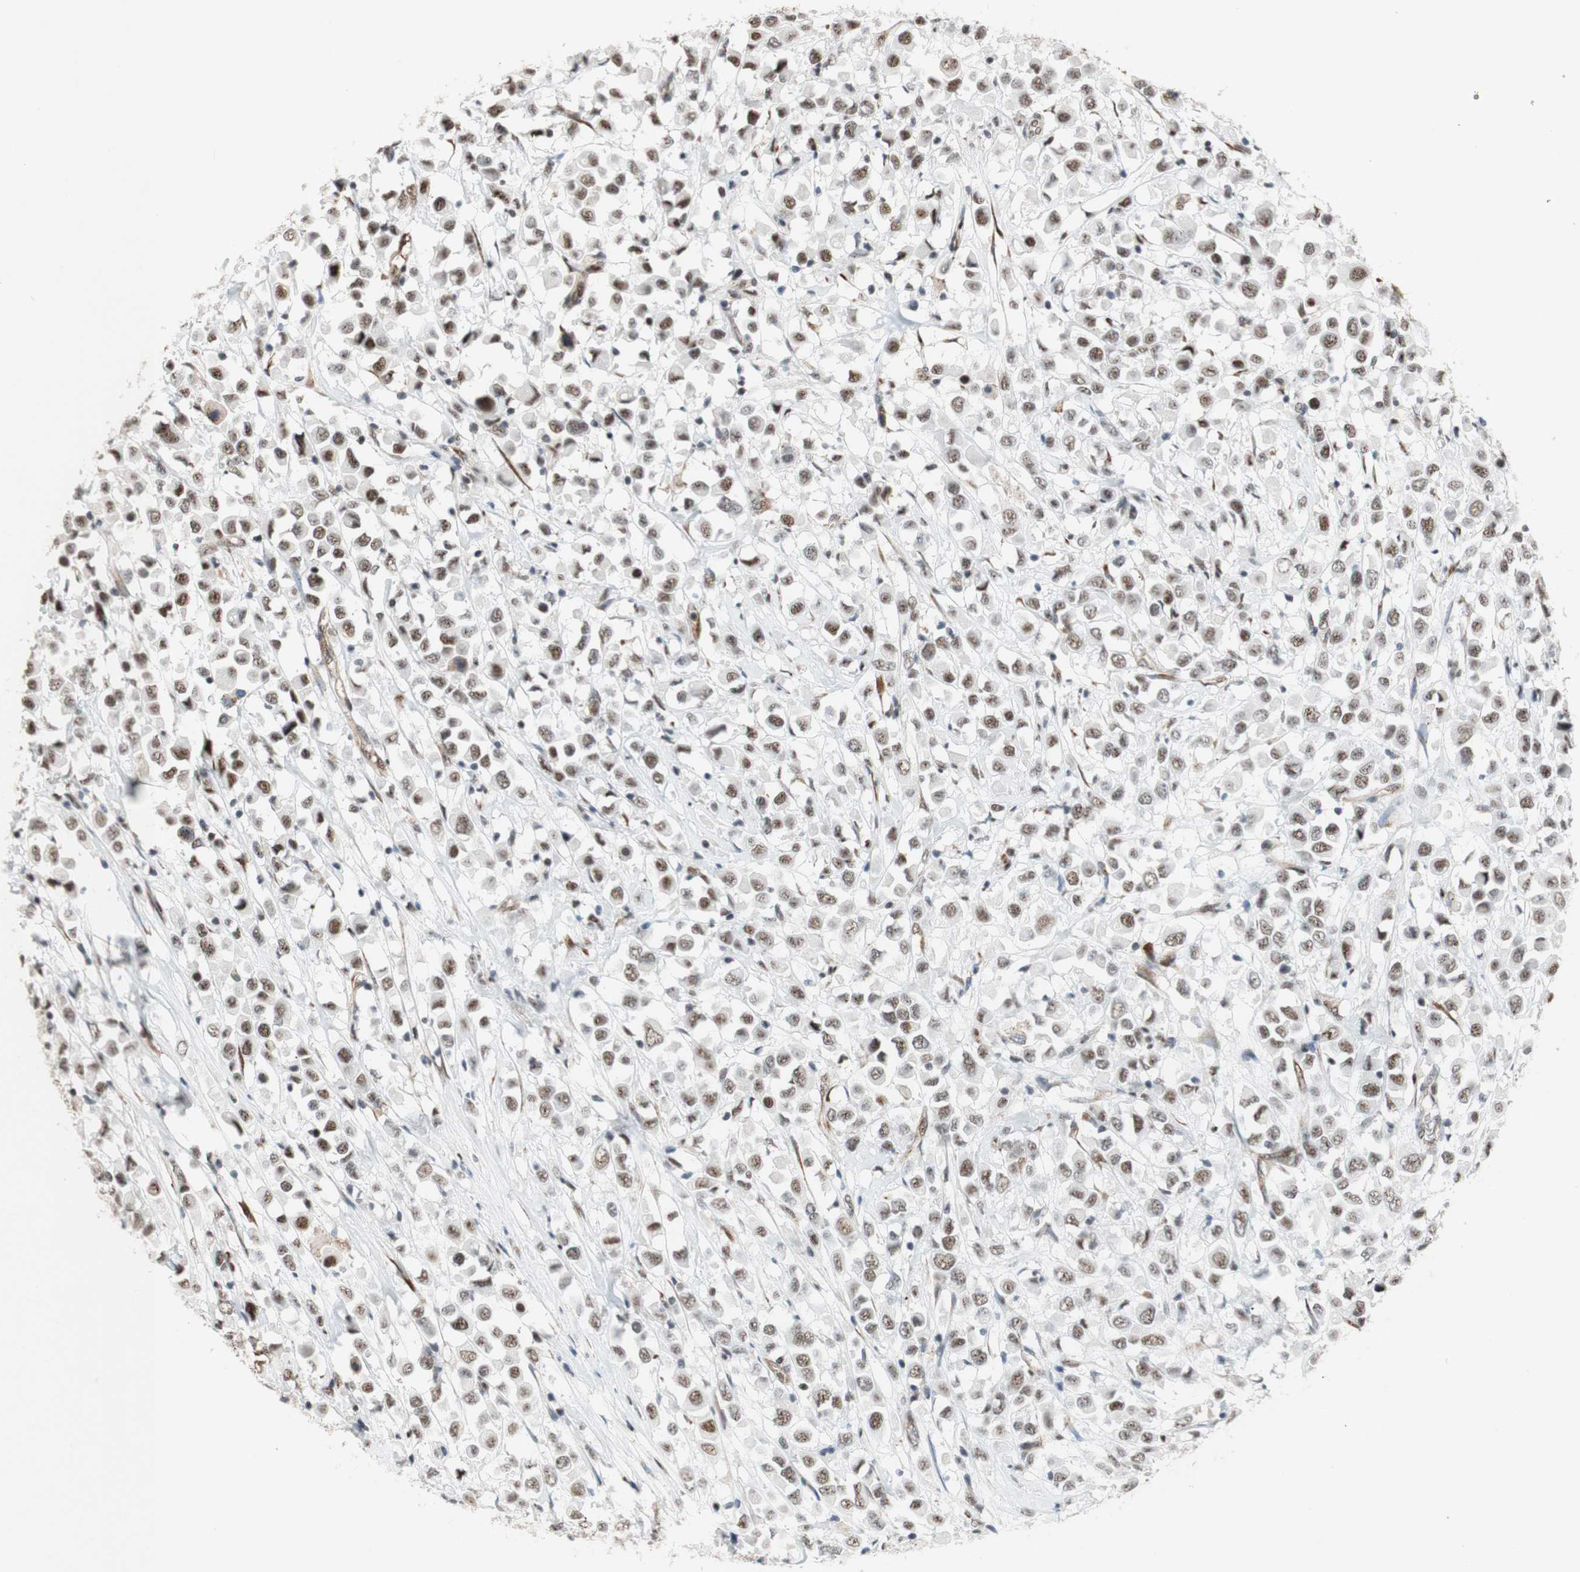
{"staining": {"intensity": "moderate", "quantity": ">75%", "location": "nuclear"}, "tissue": "breast cancer", "cell_type": "Tumor cells", "image_type": "cancer", "snomed": [{"axis": "morphology", "description": "Duct carcinoma"}, {"axis": "topography", "description": "Breast"}], "caption": "A high-resolution photomicrograph shows immunohistochemistry (IHC) staining of breast cancer, which exhibits moderate nuclear expression in approximately >75% of tumor cells.", "gene": "SAP18", "patient": {"sex": "female", "age": 61}}